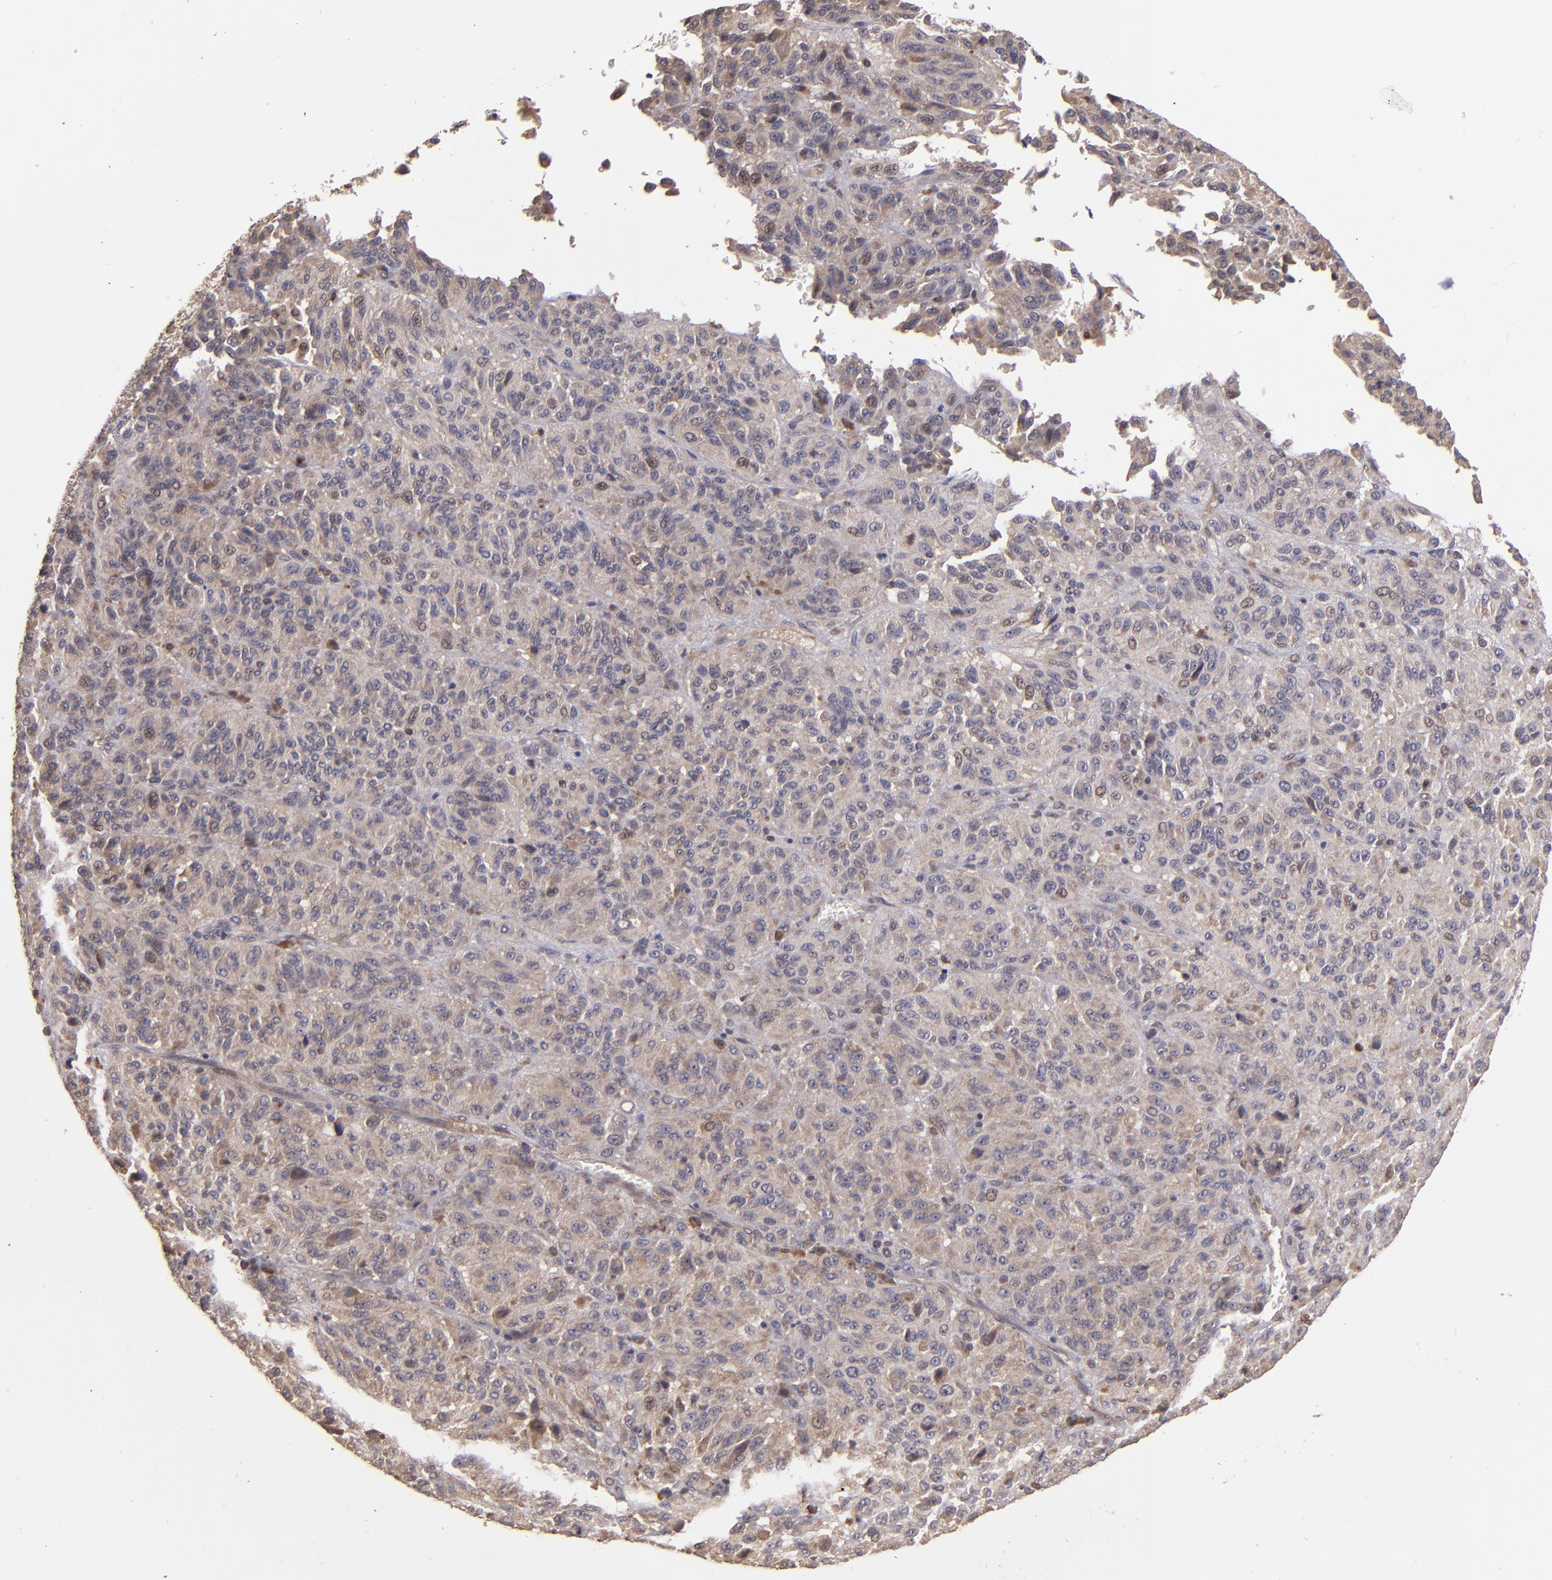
{"staining": {"intensity": "weak", "quantity": "25%-75%", "location": "cytoplasmic/membranous"}, "tissue": "melanoma", "cell_type": "Tumor cells", "image_type": "cancer", "snomed": [{"axis": "morphology", "description": "Malignant melanoma, Metastatic site"}, {"axis": "topography", "description": "Lung"}], "caption": "The histopathology image reveals immunohistochemical staining of melanoma. There is weak cytoplasmic/membranous expression is seen in about 25%-75% of tumor cells.", "gene": "ABHD12B", "patient": {"sex": "male", "age": 64}}